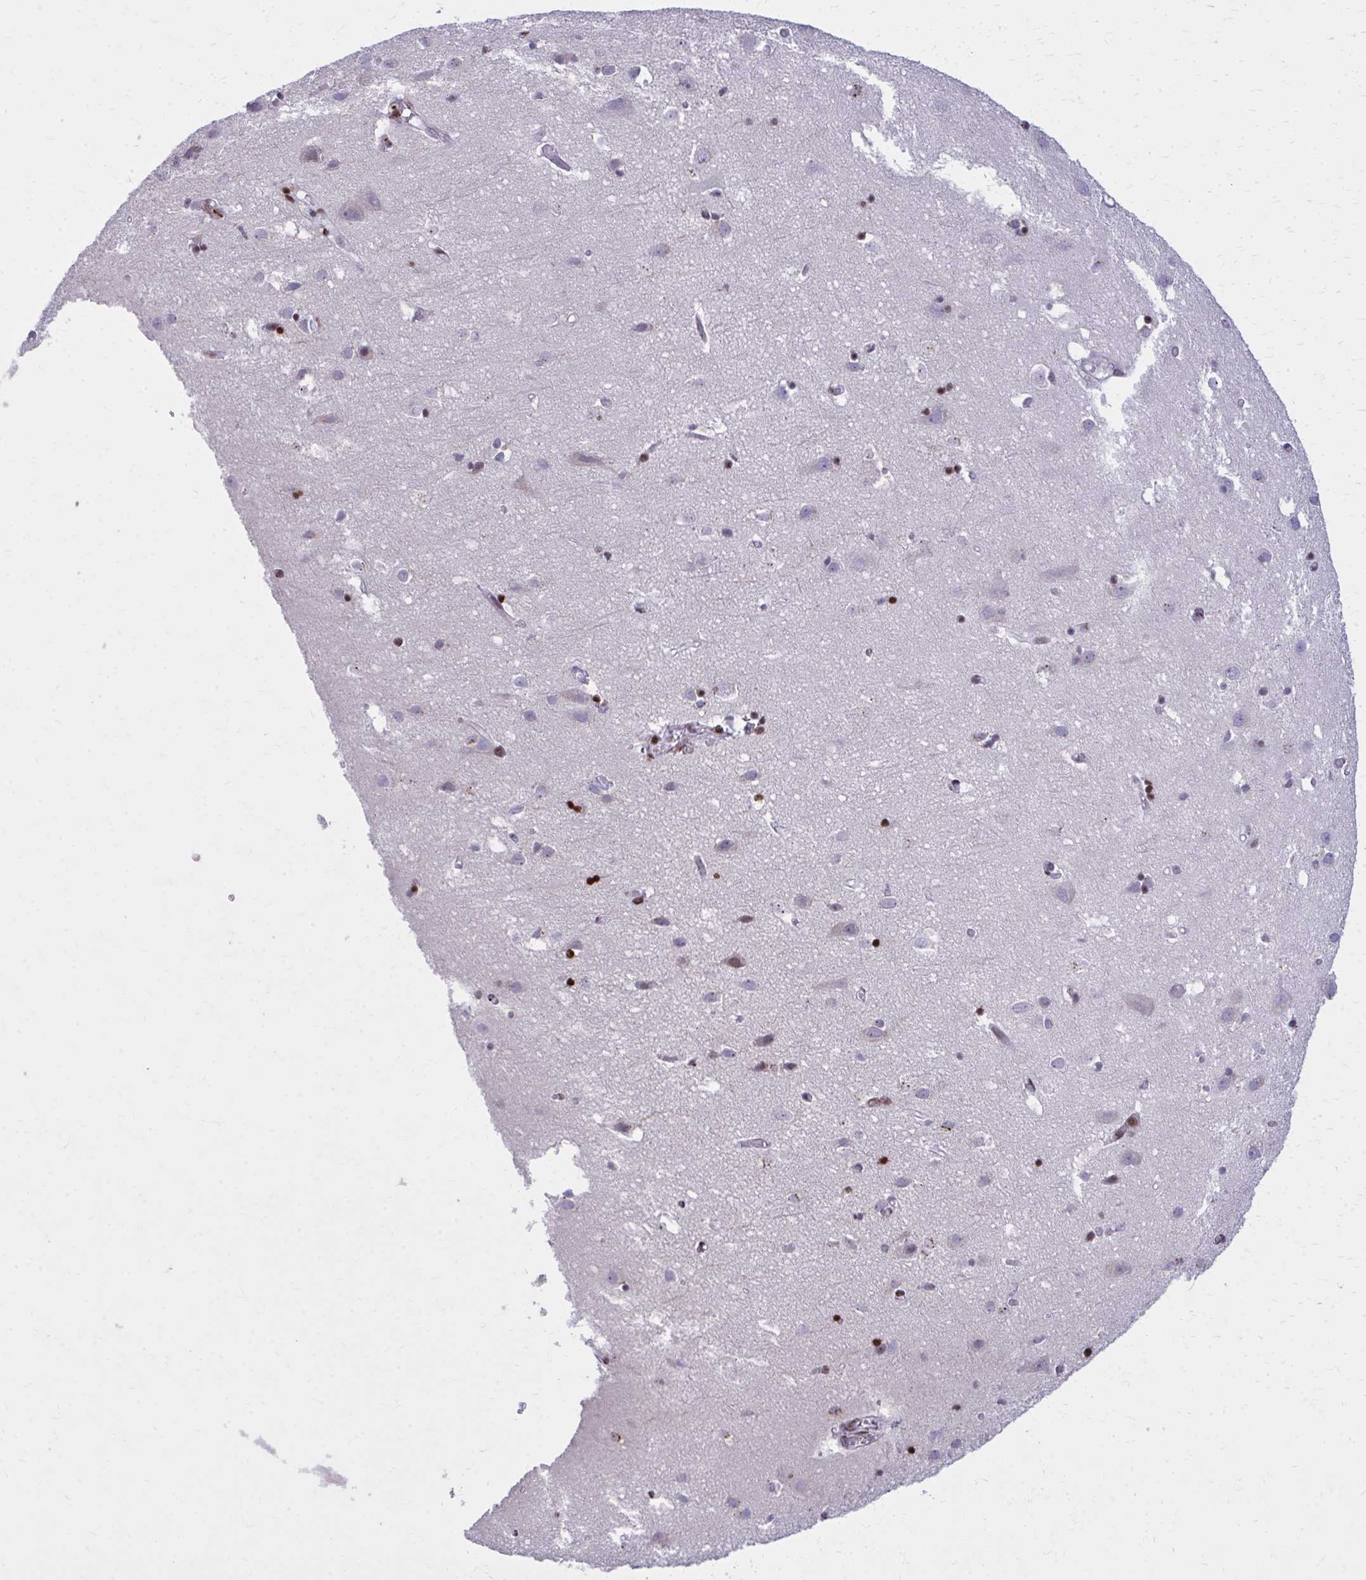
{"staining": {"intensity": "negative", "quantity": "none", "location": "none"}, "tissue": "cerebral cortex", "cell_type": "Endothelial cells", "image_type": "normal", "snomed": [{"axis": "morphology", "description": "Normal tissue, NOS"}, {"axis": "topography", "description": "Cerebral cortex"}], "caption": "This photomicrograph is of benign cerebral cortex stained with IHC to label a protein in brown with the nuclei are counter-stained blue. There is no positivity in endothelial cells. (DAB immunohistochemistry (IHC), high magnification).", "gene": "AP5M1", "patient": {"sex": "male", "age": 70}}